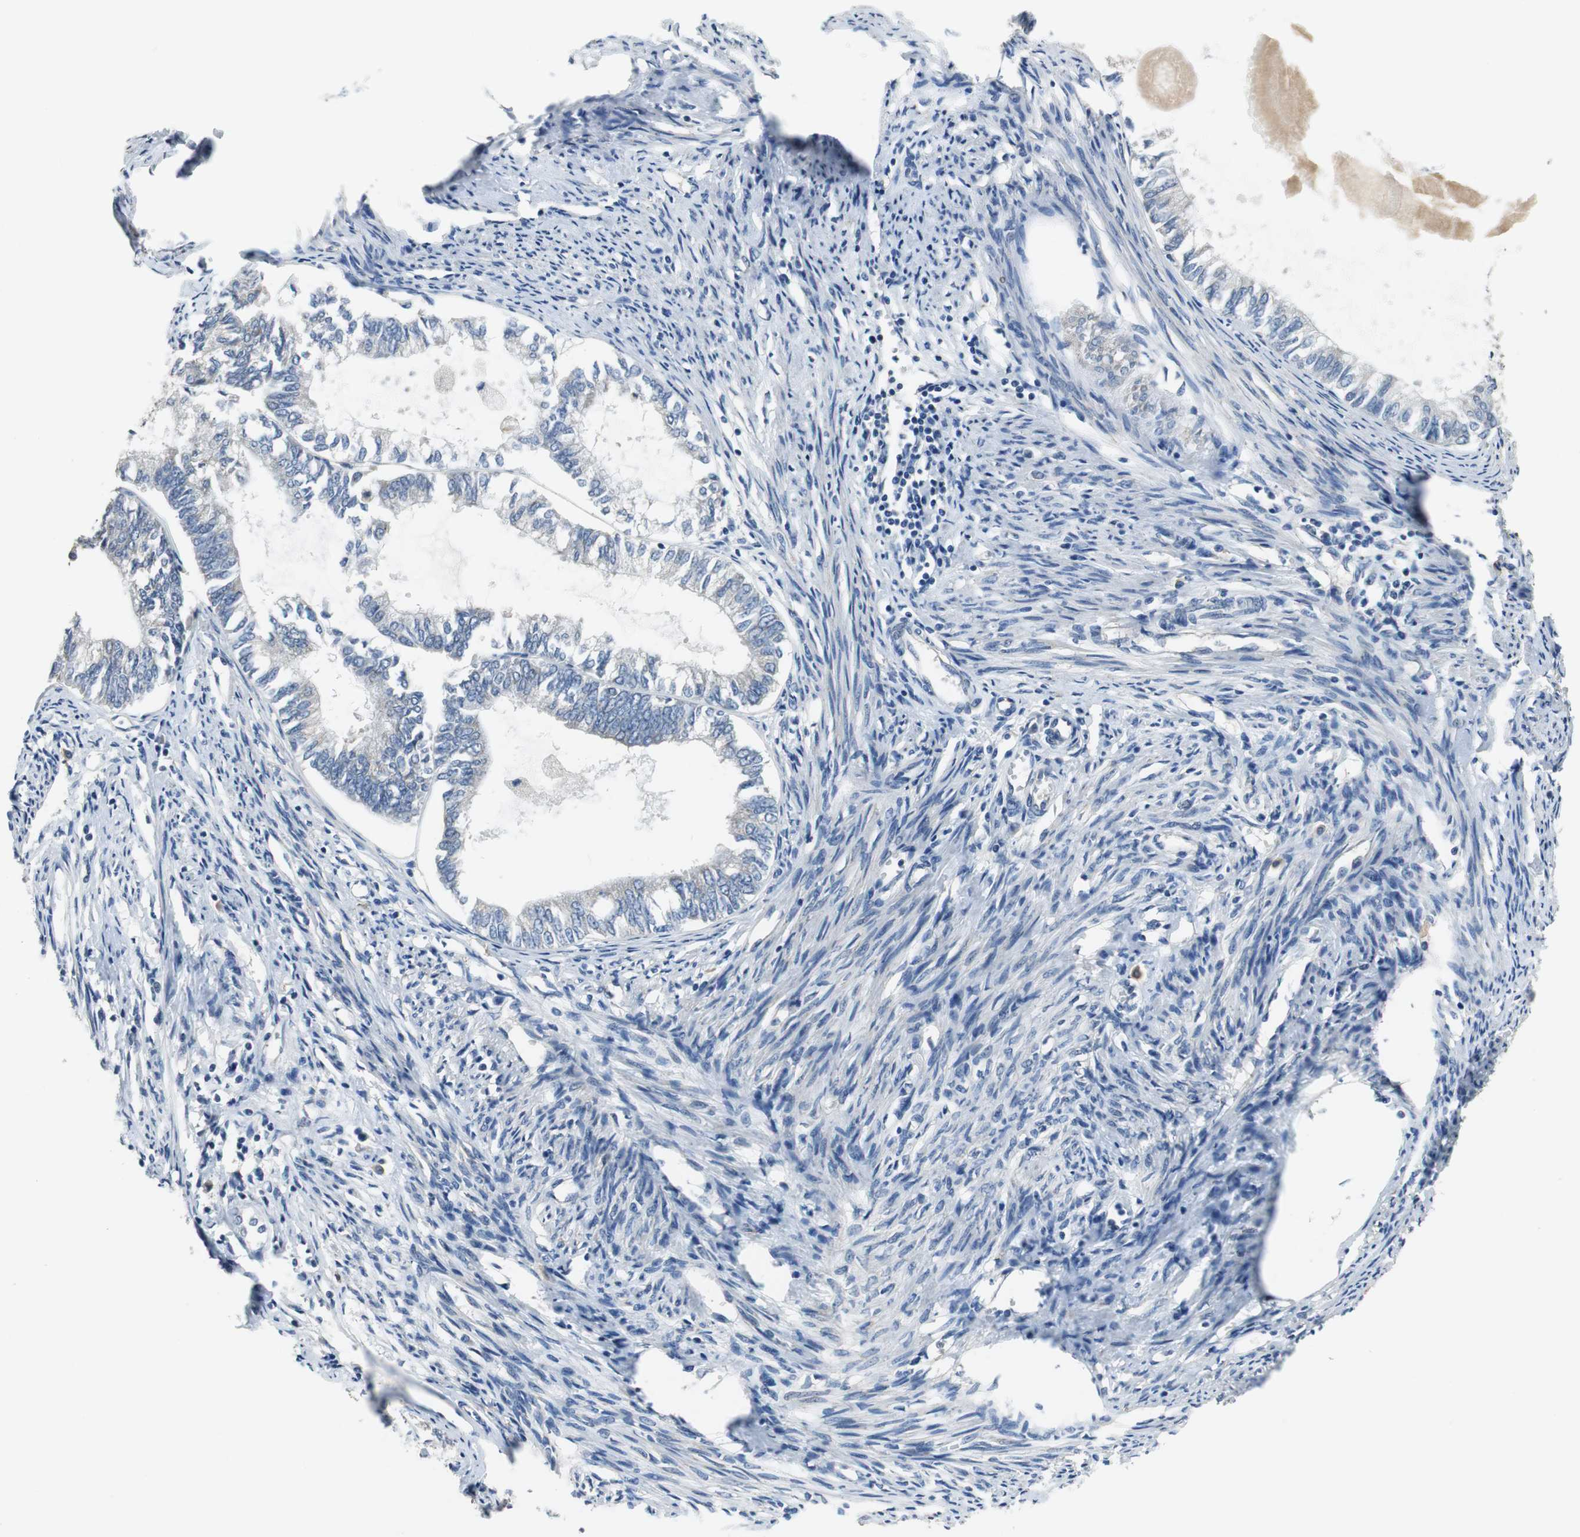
{"staining": {"intensity": "negative", "quantity": "none", "location": "none"}, "tissue": "endometrial cancer", "cell_type": "Tumor cells", "image_type": "cancer", "snomed": [{"axis": "morphology", "description": "Adenocarcinoma, NOS"}, {"axis": "topography", "description": "Endometrium"}], "caption": "Immunohistochemistry of endometrial cancer shows no staining in tumor cells.", "gene": "MTIF2", "patient": {"sex": "female", "age": 86}}